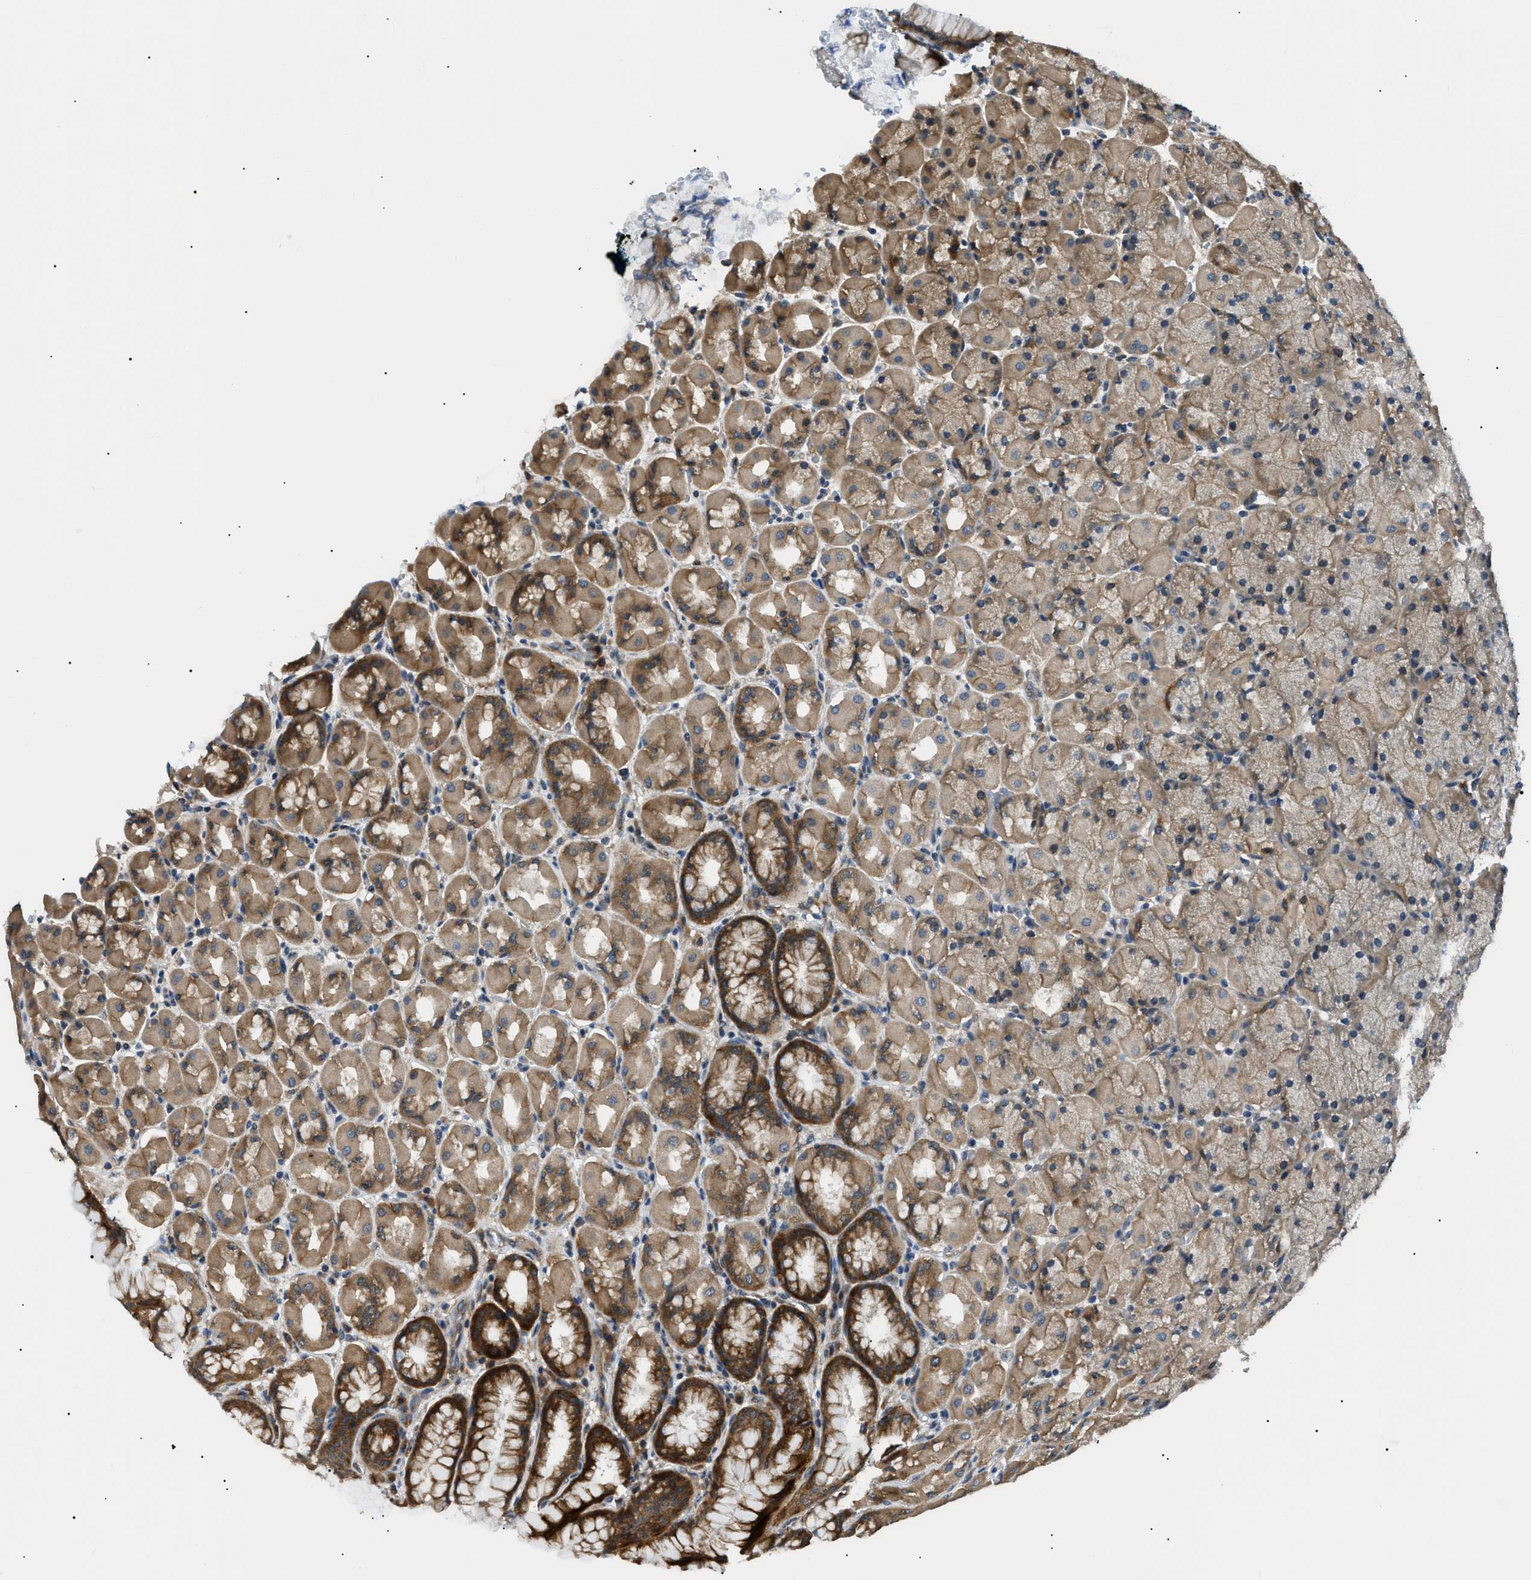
{"staining": {"intensity": "moderate", "quantity": ">75%", "location": "cytoplasmic/membranous"}, "tissue": "stomach", "cell_type": "Glandular cells", "image_type": "normal", "snomed": [{"axis": "morphology", "description": "Normal tissue, NOS"}, {"axis": "topography", "description": "Stomach, upper"}], "caption": "This micrograph displays immunohistochemistry staining of unremarkable human stomach, with medium moderate cytoplasmic/membranous expression in approximately >75% of glandular cells.", "gene": "SRPK1", "patient": {"sex": "female", "age": 56}}